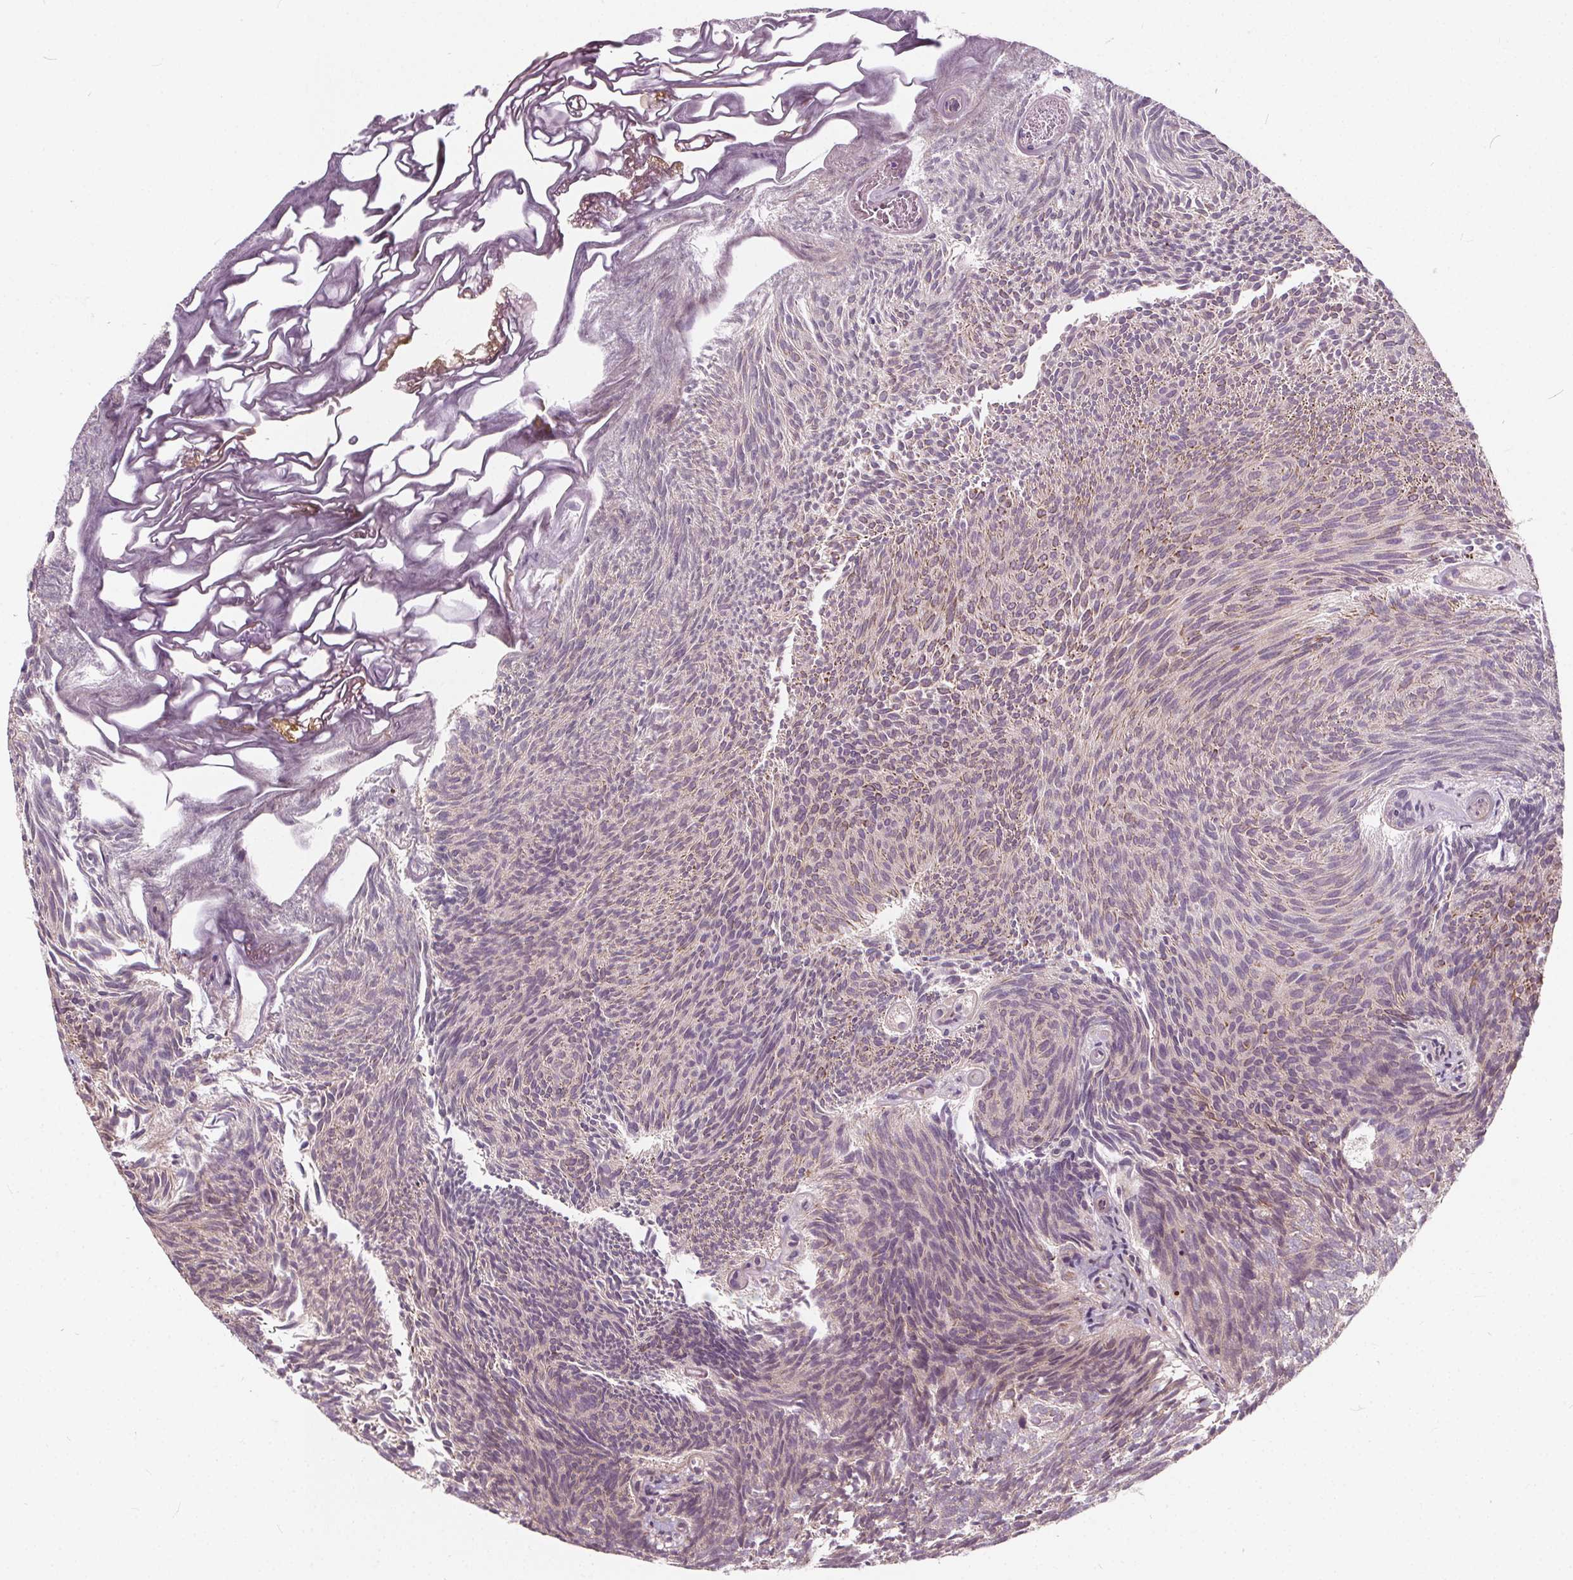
{"staining": {"intensity": "moderate", "quantity": "25%-75%", "location": "cytoplasmic/membranous"}, "tissue": "urothelial cancer", "cell_type": "Tumor cells", "image_type": "cancer", "snomed": [{"axis": "morphology", "description": "Urothelial carcinoma, Low grade"}, {"axis": "topography", "description": "Urinary bladder"}], "caption": "Immunohistochemistry (IHC) micrograph of human urothelial cancer stained for a protein (brown), which shows medium levels of moderate cytoplasmic/membranous staining in about 25%-75% of tumor cells.", "gene": "INPP5E", "patient": {"sex": "male", "age": 77}}